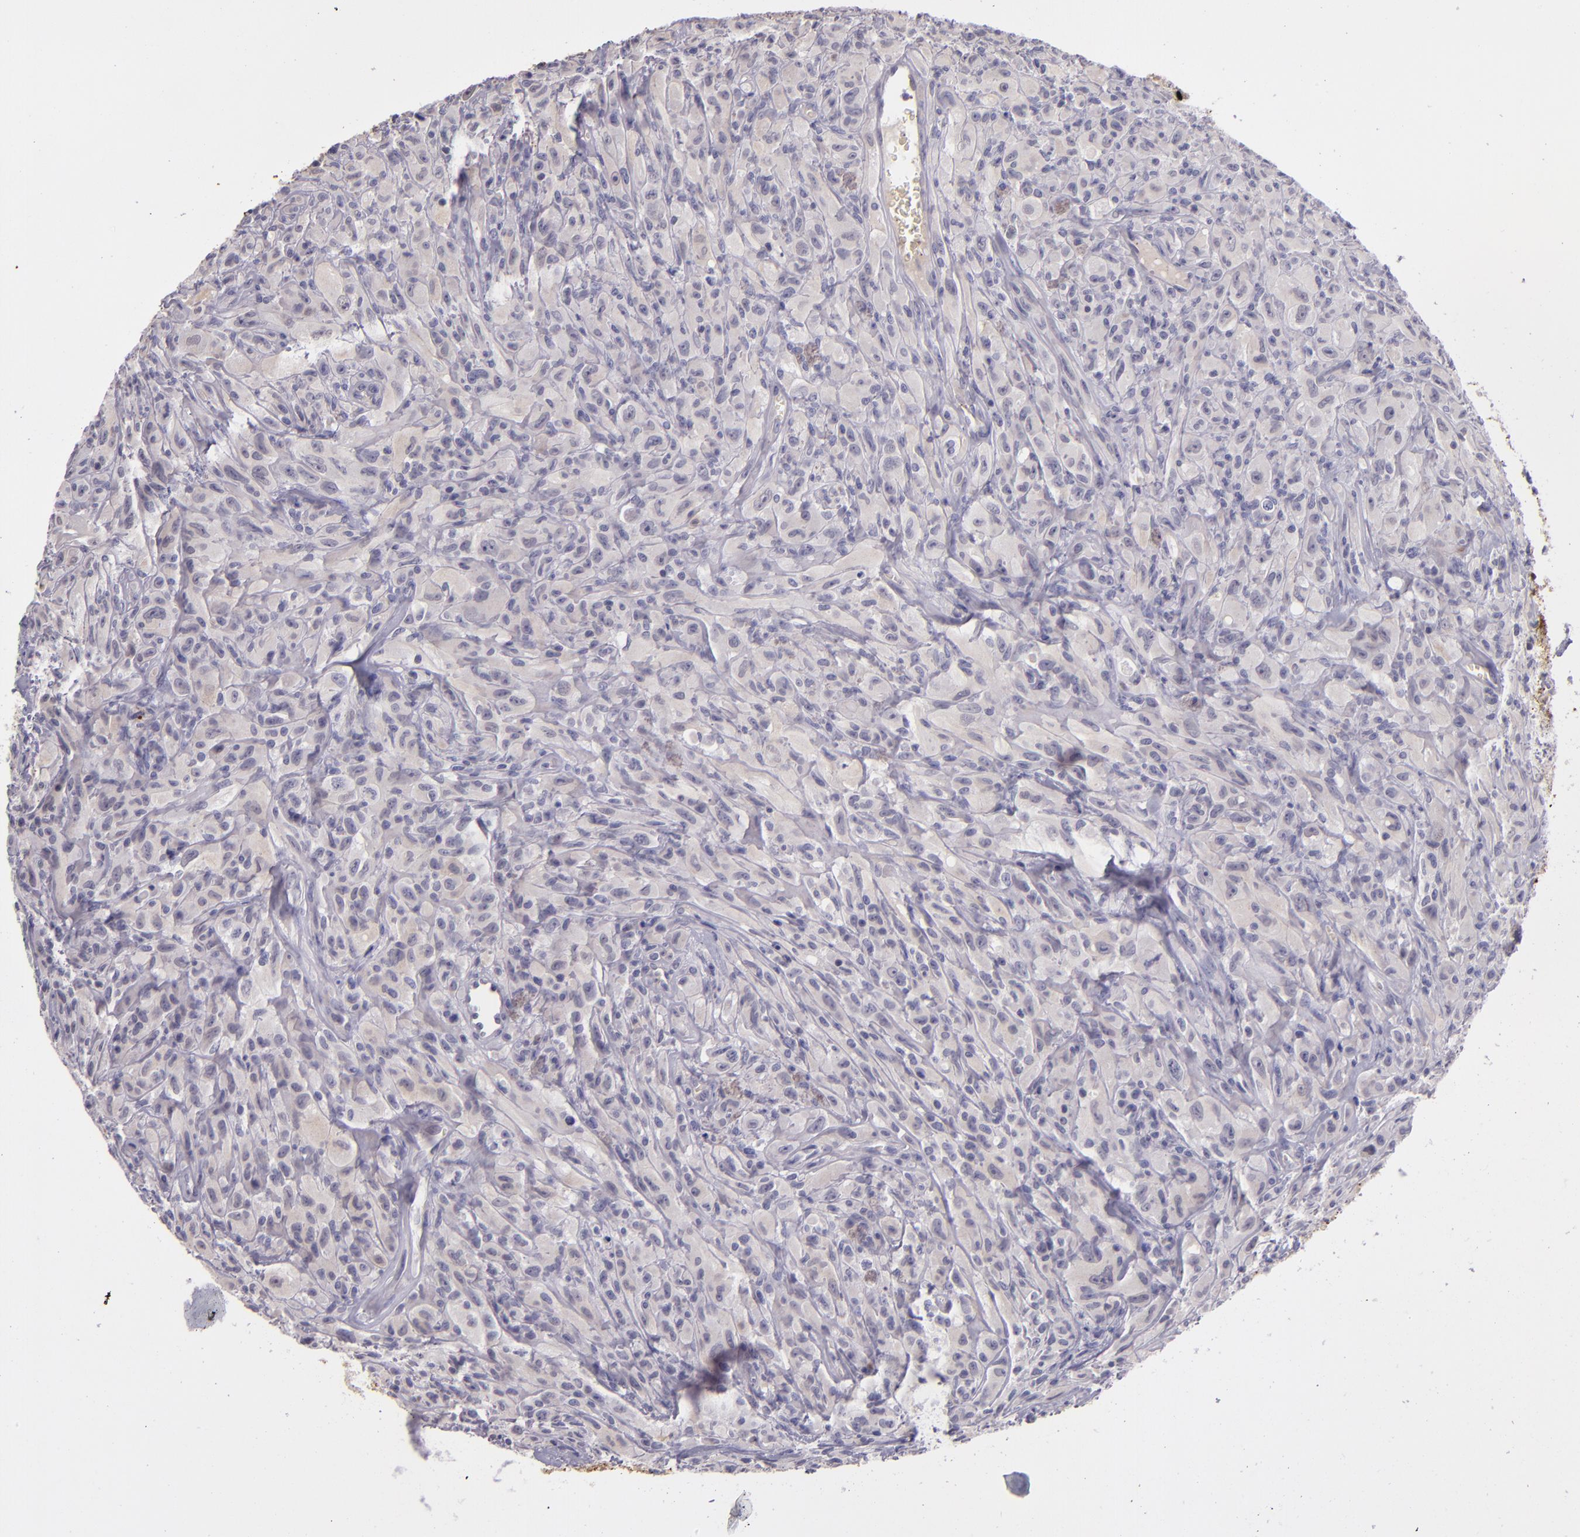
{"staining": {"intensity": "negative", "quantity": "none", "location": "none"}, "tissue": "glioma", "cell_type": "Tumor cells", "image_type": "cancer", "snomed": [{"axis": "morphology", "description": "Glioma, malignant, High grade"}, {"axis": "topography", "description": "Brain"}], "caption": "The image reveals no staining of tumor cells in glioma.", "gene": "SNCB", "patient": {"sex": "male", "age": 48}}